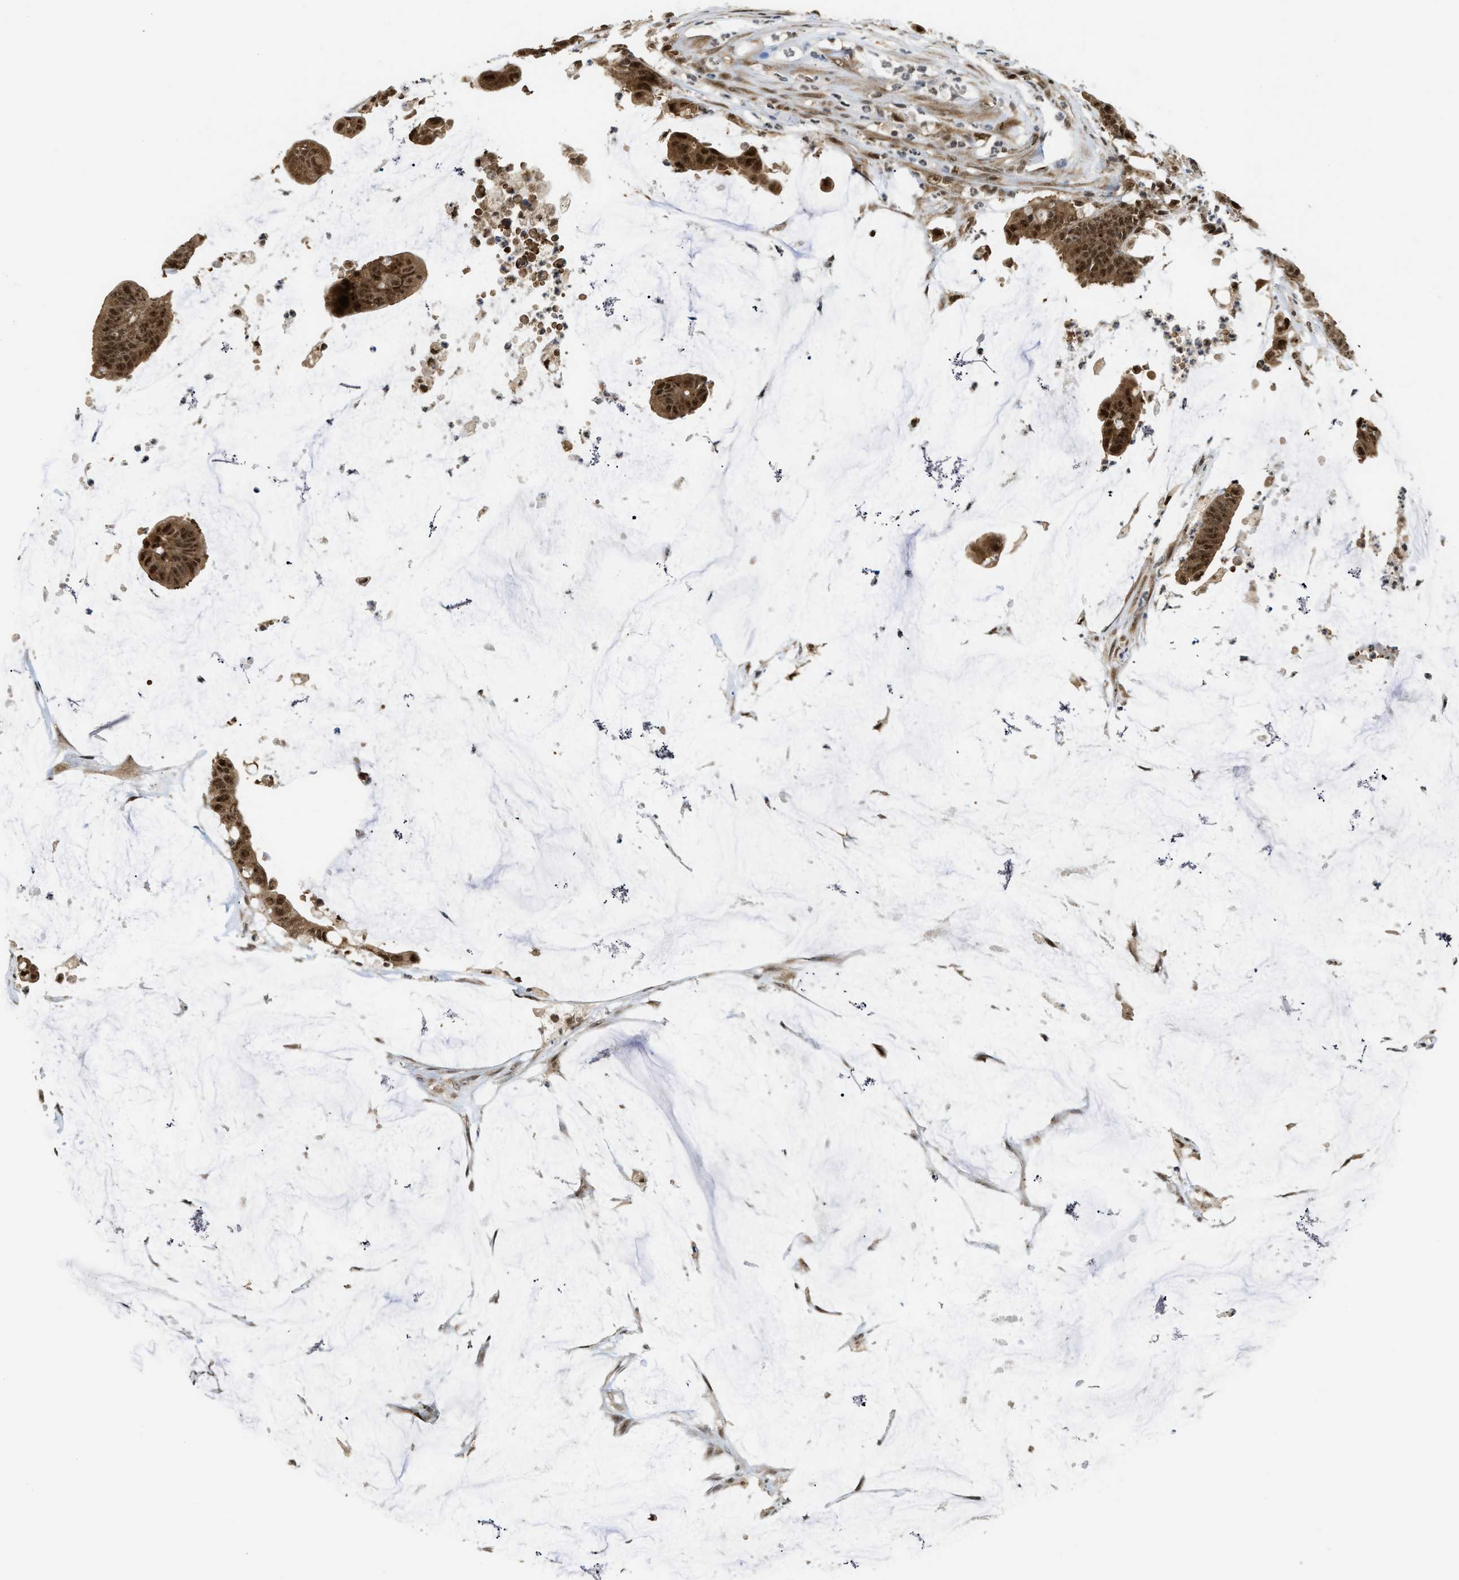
{"staining": {"intensity": "moderate", "quantity": ">75%", "location": "cytoplasmic/membranous,nuclear"}, "tissue": "colorectal cancer", "cell_type": "Tumor cells", "image_type": "cancer", "snomed": [{"axis": "morphology", "description": "Adenocarcinoma, NOS"}, {"axis": "topography", "description": "Rectum"}], "caption": "A photomicrograph of colorectal cancer stained for a protein demonstrates moderate cytoplasmic/membranous and nuclear brown staining in tumor cells. The staining was performed using DAB, with brown indicating positive protein expression. Nuclei are stained blue with hematoxylin.", "gene": "TACC1", "patient": {"sex": "female", "age": 66}}